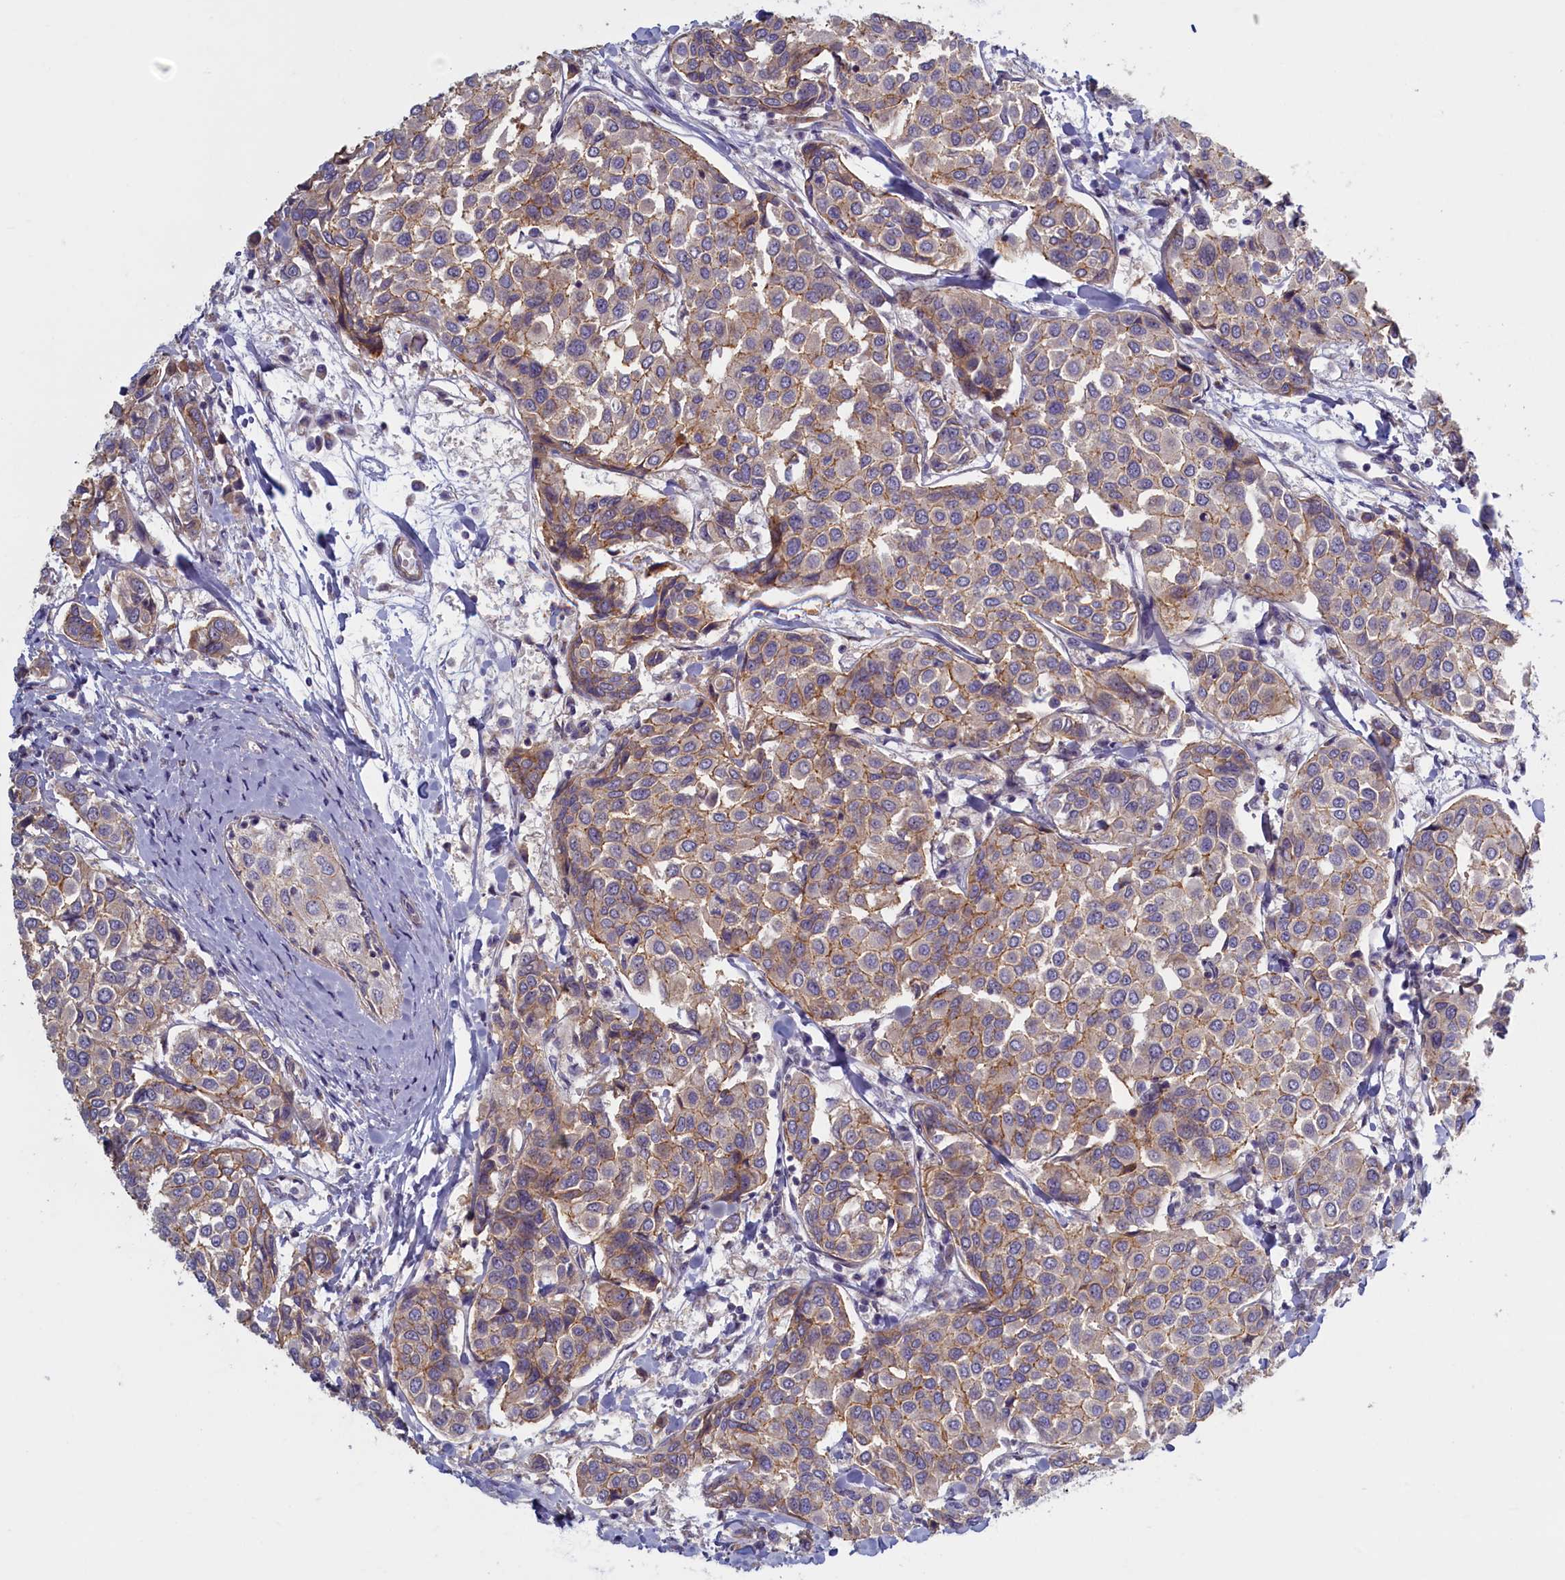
{"staining": {"intensity": "moderate", "quantity": "25%-75%", "location": "cytoplasmic/membranous"}, "tissue": "breast cancer", "cell_type": "Tumor cells", "image_type": "cancer", "snomed": [{"axis": "morphology", "description": "Duct carcinoma"}, {"axis": "topography", "description": "Breast"}], "caption": "A high-resolution histopathology image shows immunohistochemistry (IHC) staining of breast infiltrating ductal carcinoma, which displays moderate cytoplasmic/membranous staining in approximately 25%-75% of tumor cells.", "gene": "TRPM4", "patient": {"sex": "female", "age": 55}}